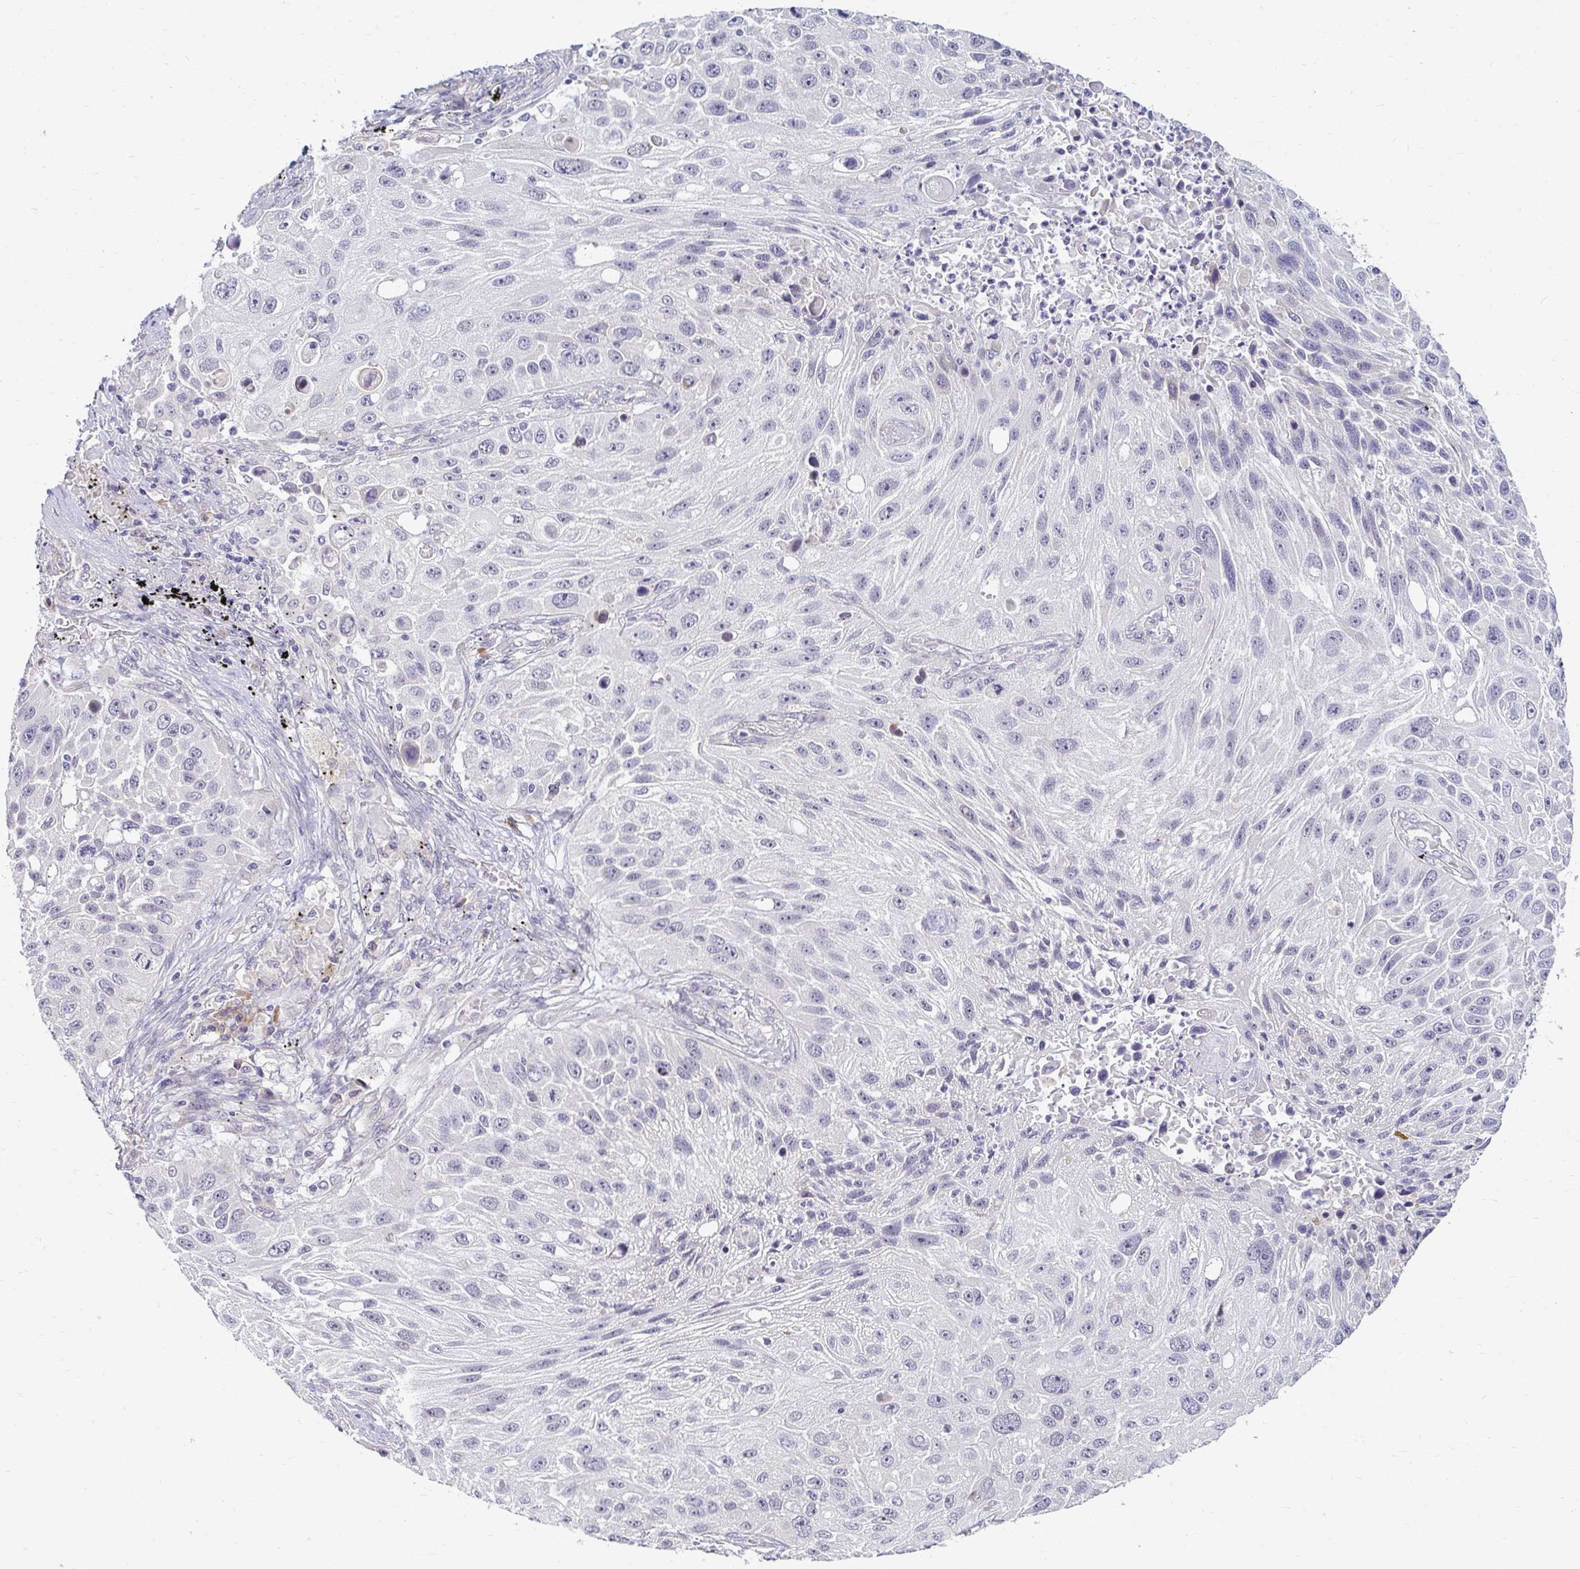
{"staining": {"intensity": "negative", "quantity": "none", "location": "none"}, "tissue": "lung cancer", "cell_type": "Tumor cells", "image_type": "cancer", "snomed": [{"axis": "morphology", "description": "Normal morphology"}, {"axis": "morphology", "description": "Squamous cell carcinoma, NOS"}, {"axis": "topography", "description": "Lymph node"}, {"axis": "topography", "description": "Lung"}], "caption": "Tumor cells show no significant positivity in lung cancer.", "gene": "DDN", "patient": {"sex": "male", "age": 67}}